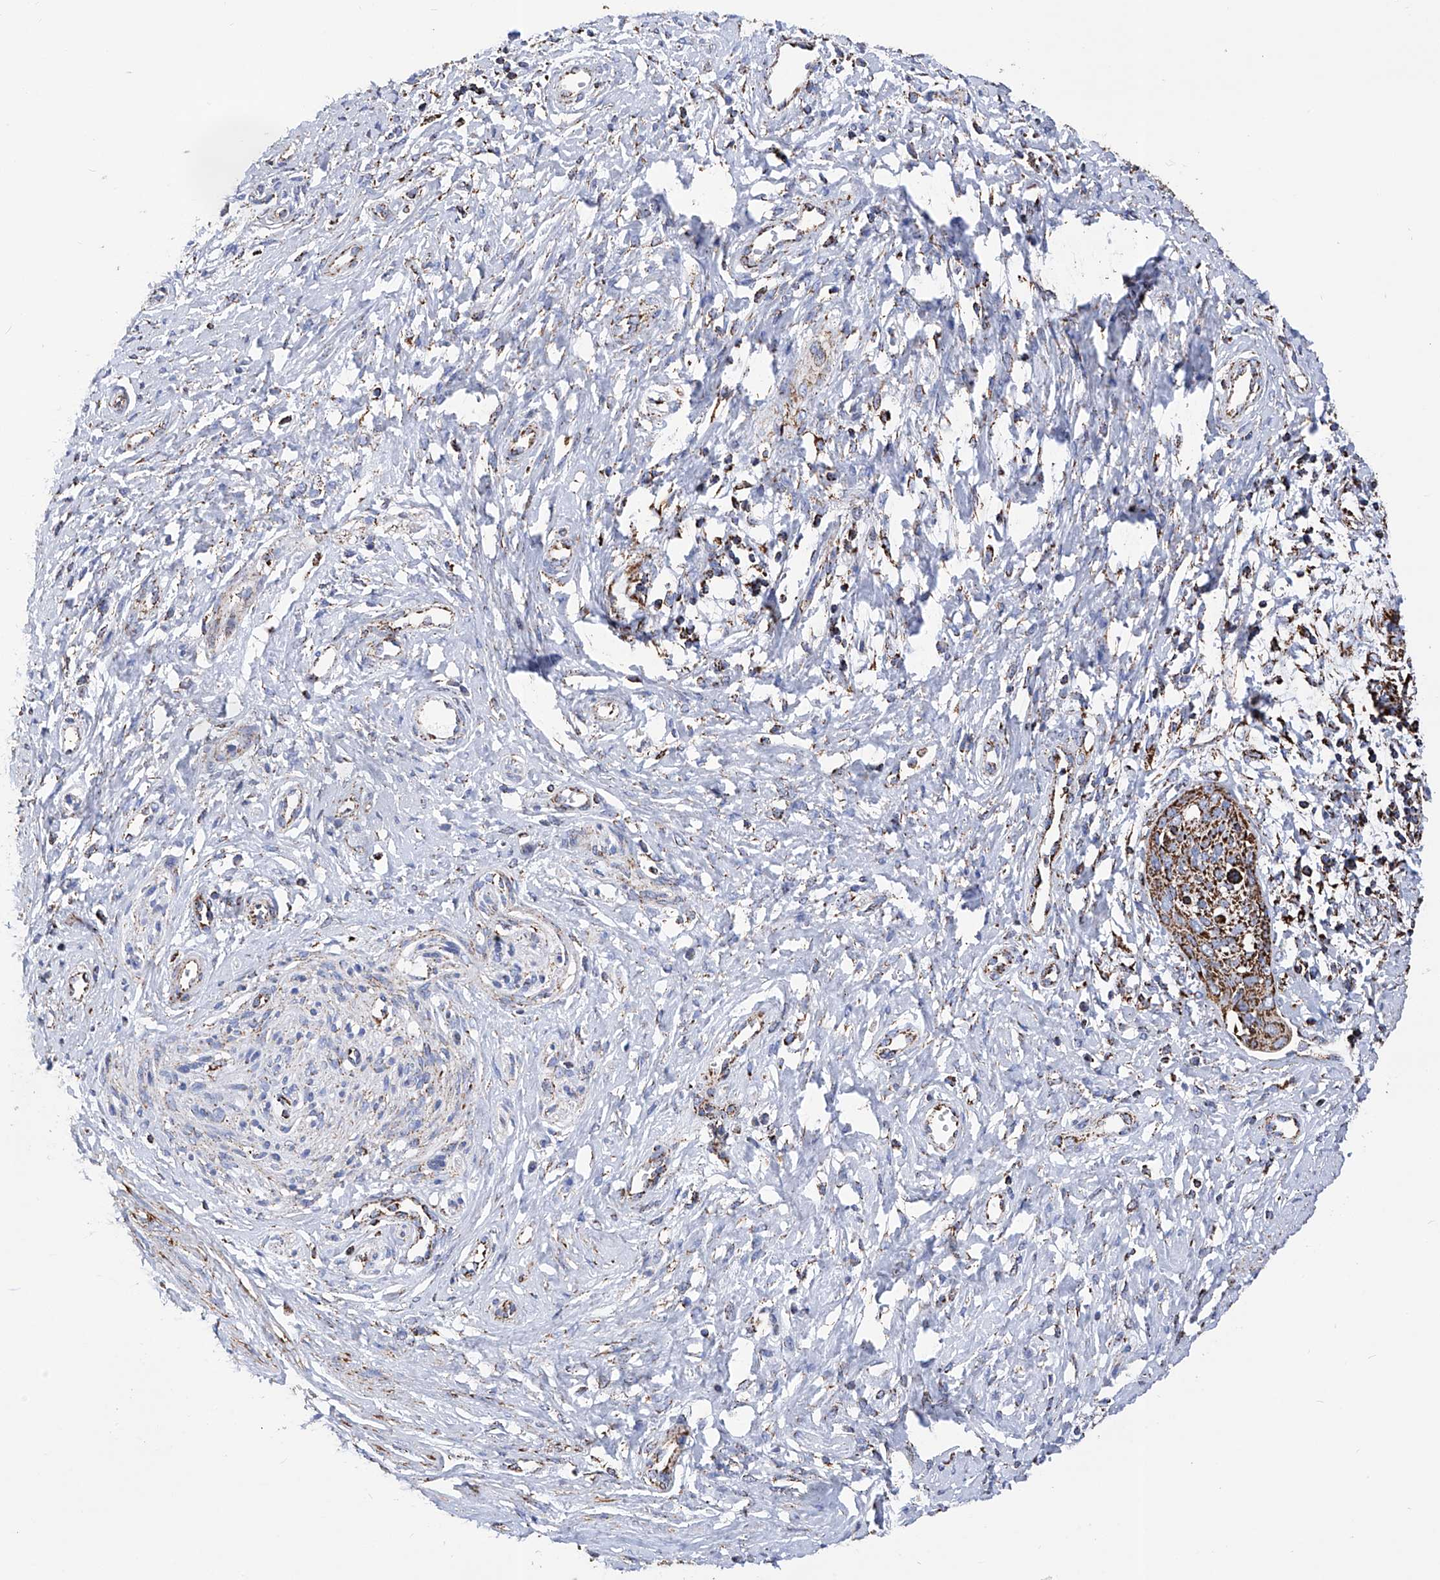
{"staining": {"intensity": "strong", "quantity": ">75%", "location": "cytoplasmic/membranous"}, "tissue": "cervical cancer", "cell_type": "Tumor cells", "image_type": "cancer", "snomed": [{"axis": "morphology", "description": "Squamous cell carcinoma, NOS"}, {"axis": "topography", "description": "Cervix"}], "caption": "Cervical cancer (squamous cell carcinoma) stained with DAB (3,3'-diaminobenzidine) immunohistochemistry shows high levels of strong cytoplasmic/membranous positivity in approximately >75% of tumor cells.", "gene": "ATP5PF", "patient": {"sex": "female", "age": 37}}